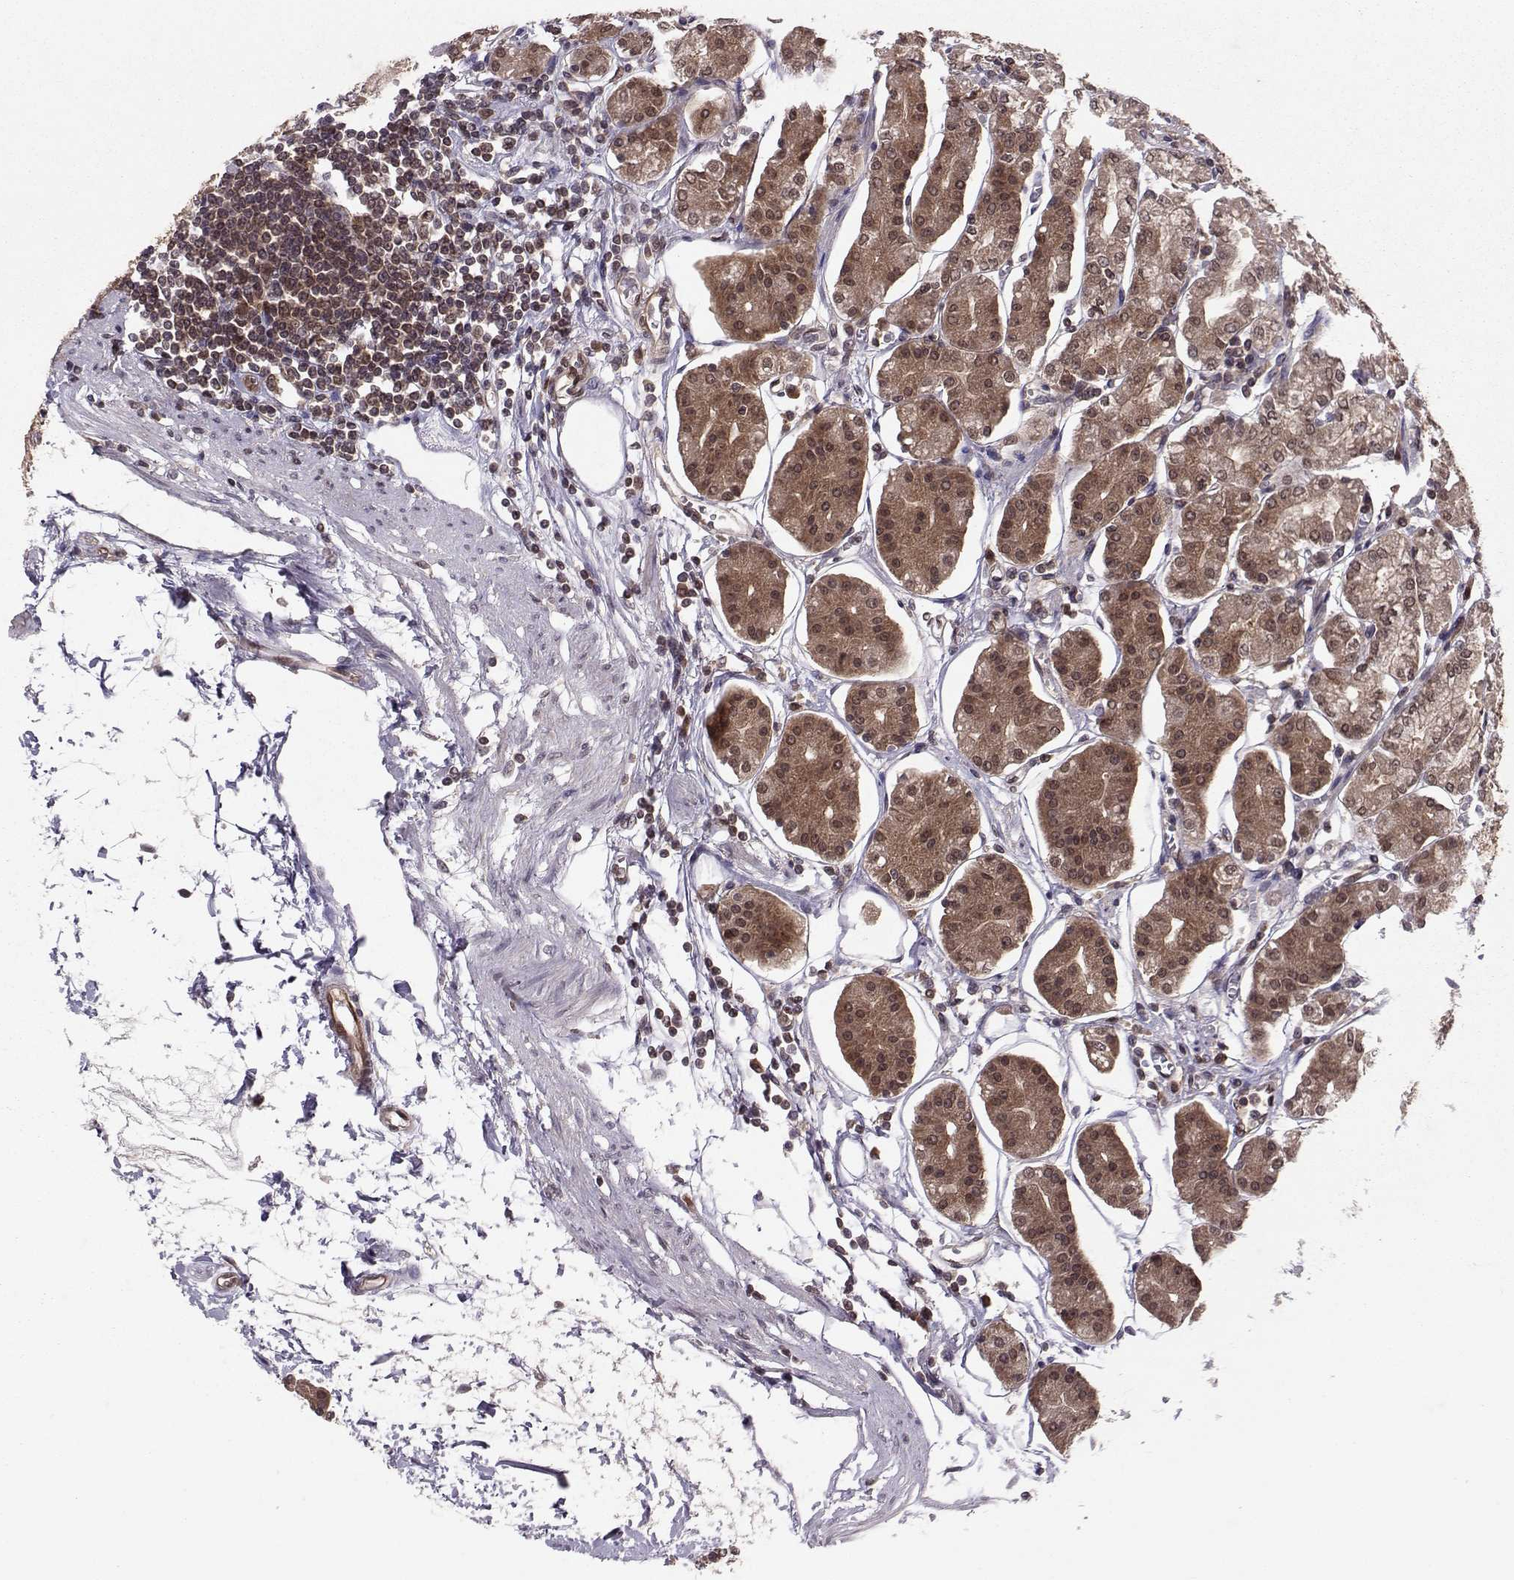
{"staining": {"intensity": "moderate", "quantity": "<25%", "location": "cytoplasmic/membranous"}, "tissue": "stomach", "cell_type": "Glandular cells", "image_type": "normal", "snomed": [{"axis": "morphology", "description": "Normal tissue, NOS"}, {"axis": "topography", "description": "Skeletal muscle"}, {"axis": "topography", "description": "Stomach"}], "caption": "Immunohistochemical staining of unremarkable stomach exhibits moderate cytoplasmic/membranous protein expression in about <25% of glandular cells. (Stains: DAB (3,3'-diaminobenzidine) in brown, nuclei in blue, Microscopy: brightfield microscopy at high magnification).", "gene": "PPP2R2A", "patient": {"sex": "female", "age": 57}}